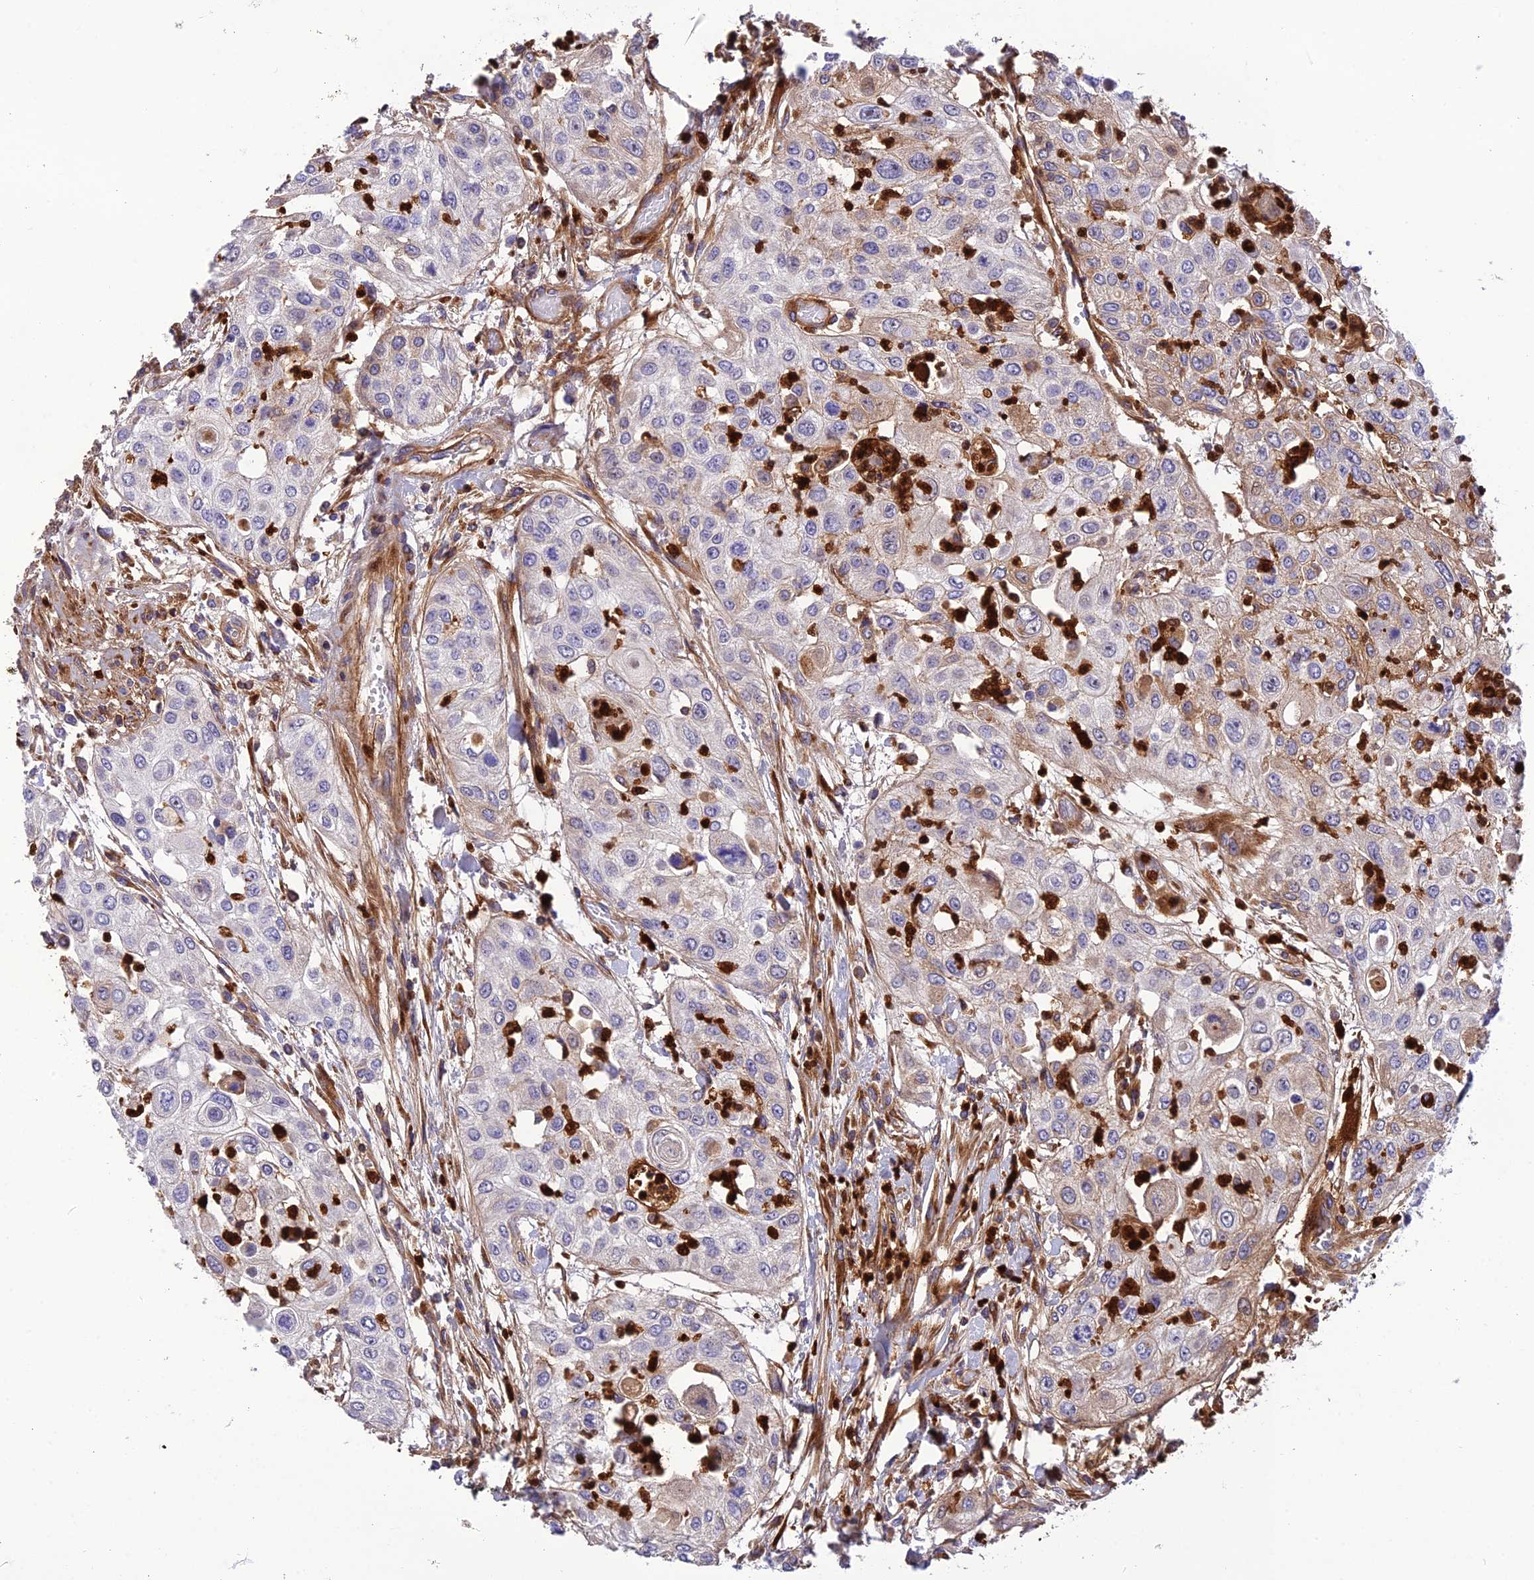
{"staining": {"intensity": "weak", "quantity": "25%-75%", "location": "cytoplasmic/membranous"}, "tissue": "urothelial cancer", "cell_type": "Tumor cells", "image_type": "cancer", "snomed": [{"axis": "morphology", "description": "Urothelial carcinoma, High grade"}, {"axis": "topography", "description": "Urinary bladder"}], "caption": "Immunohistochemical staining of human urothelial cancer displays weak cytoplasmic/membranous protein positivity in about 25%-75% of tumor cells.", "gene": "CPSF4L", "patient": {"sex": "female", "age": 79}}